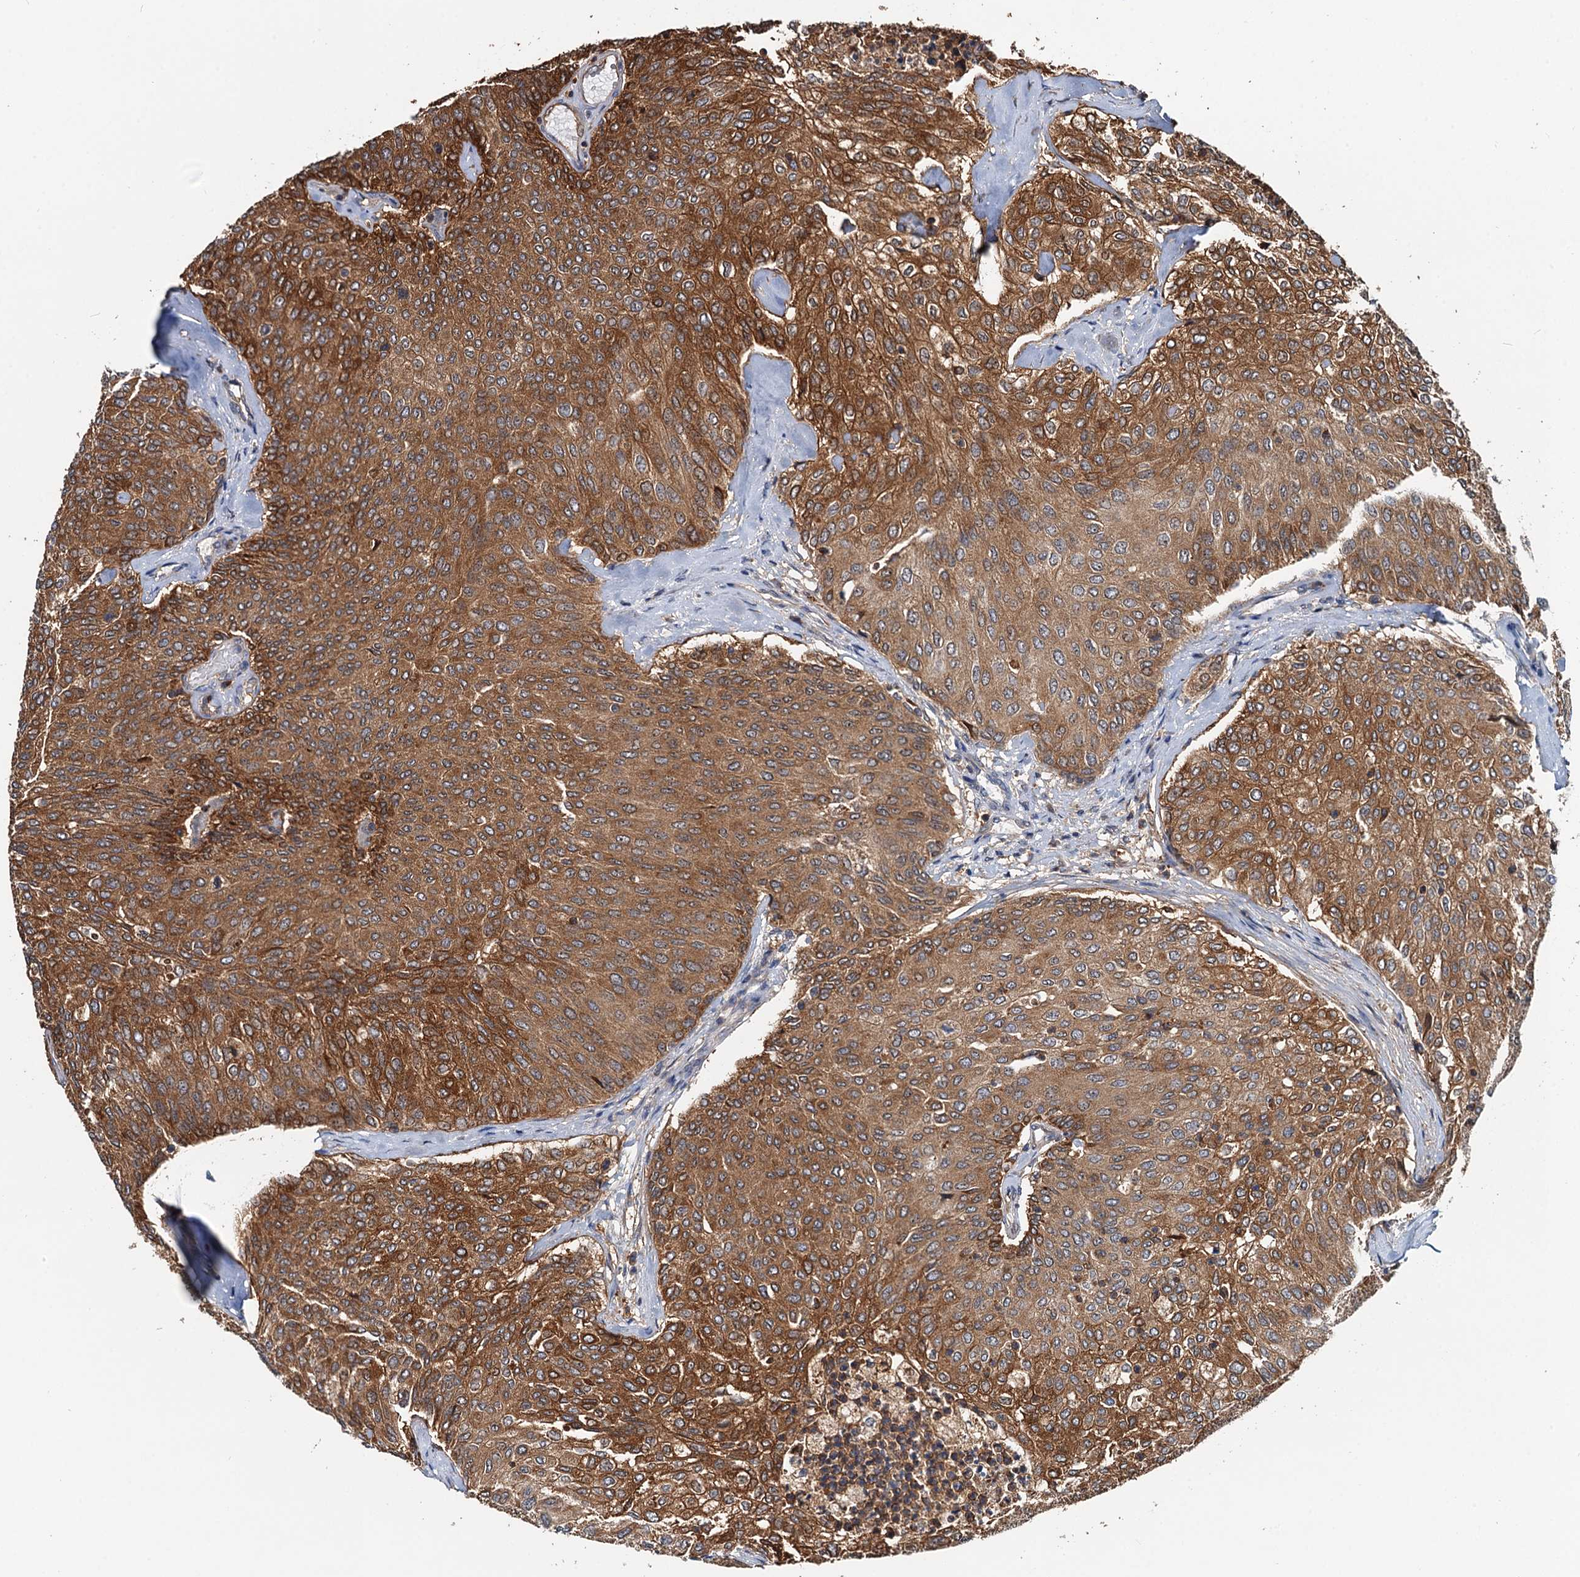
{"staining": {"intensity": "strong", "quantity": ">75%", "location": "cytoplasmic/membranous"}, "tissue": "urothelial cancer", "cell_type": "Tumor cells", "image_type": "cancer", "snomed": [{"axis": "morphology", "description": "Urothelial carcinoma, Low grade"}, {"axis": "topography", "description": "Urinary bladder"}], "caption": "Immunohistochemical staining of human urothelial cancer displays strong cytoplasmic/membranous protein staining in approximately >75% of tumor cells.", "gene": "USP6NL", "patient": {"sex": "female", "age": 79}}